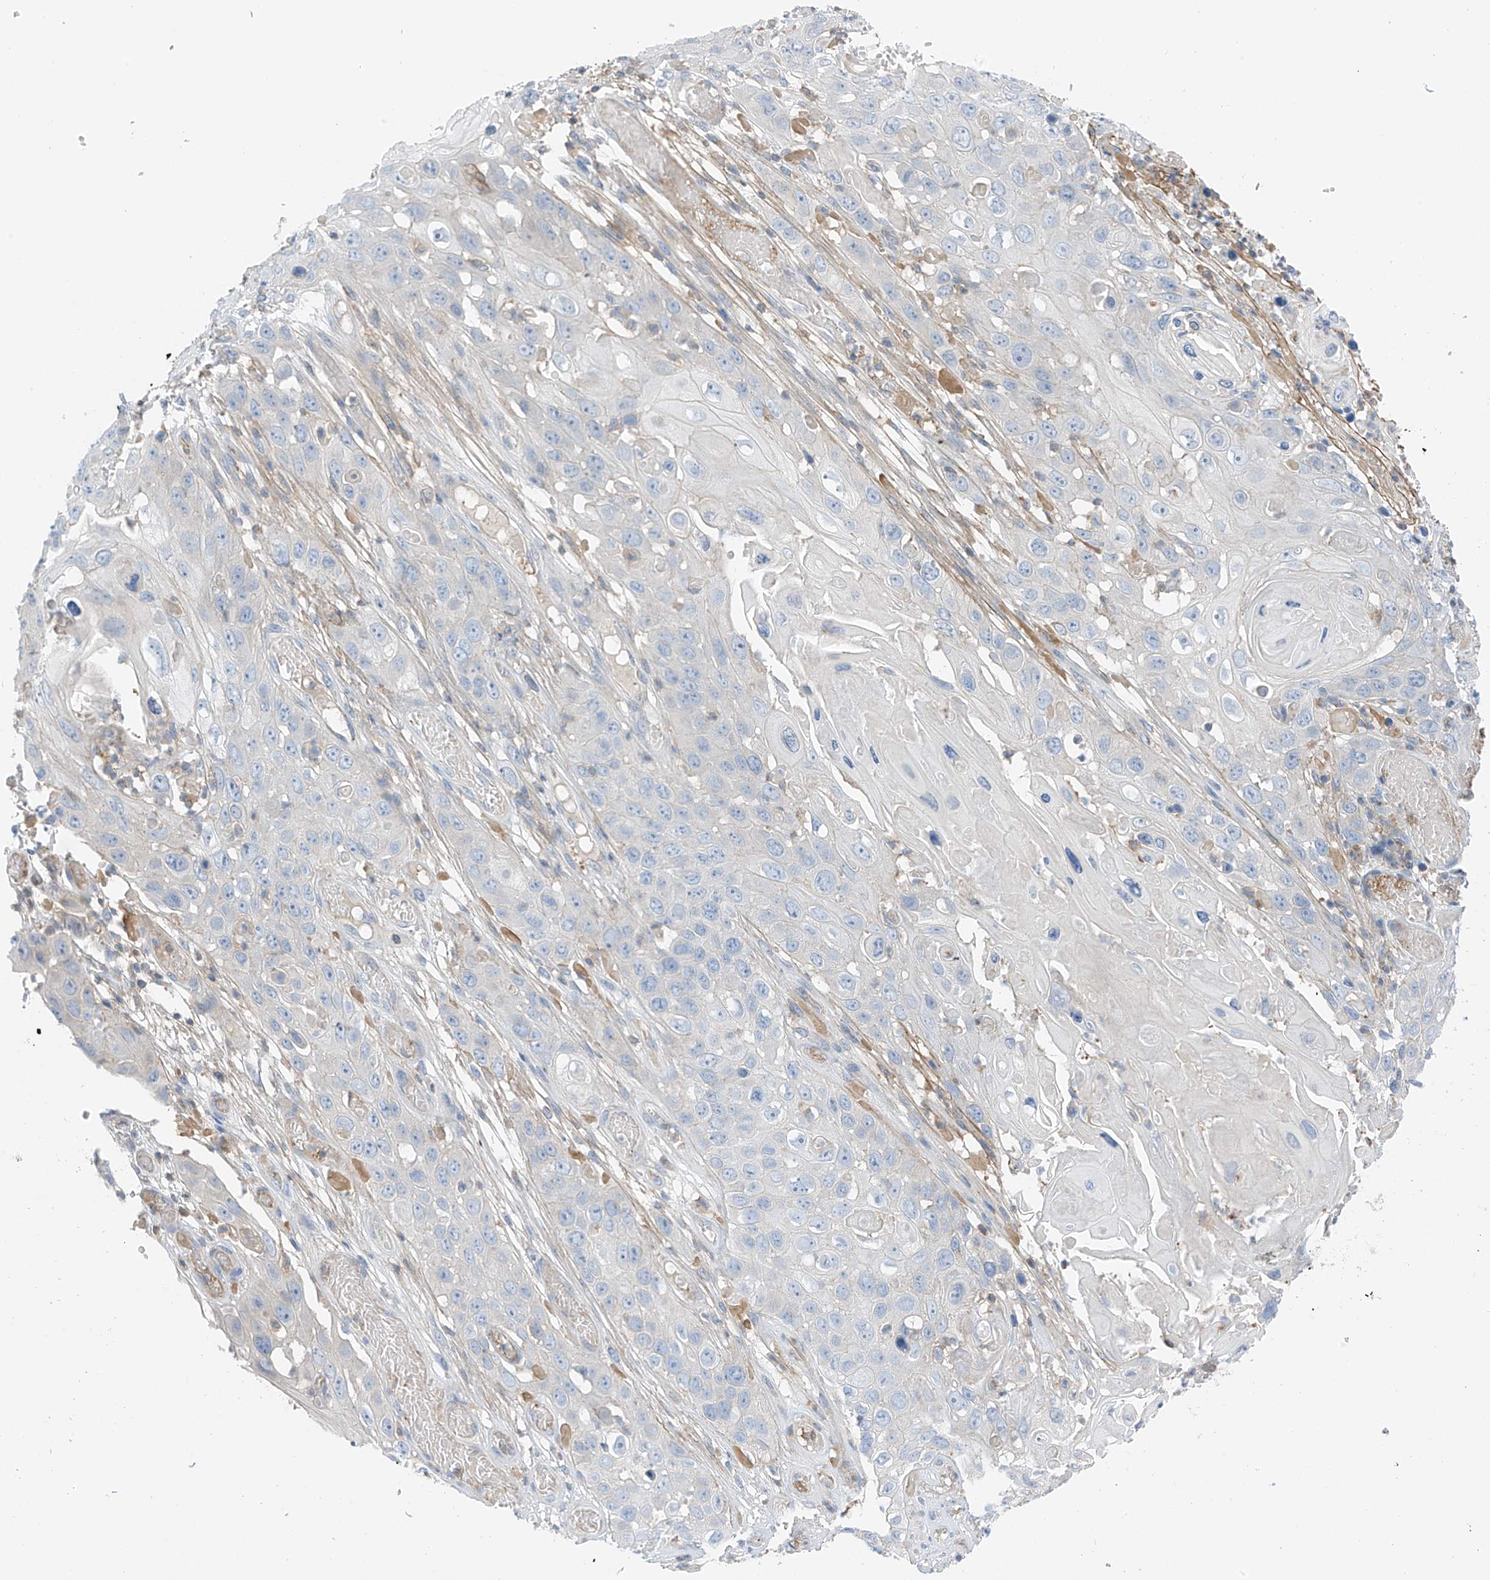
{"staining": {"intensity": "negative", "quantity": "none", "location": "none"}, "tissue": "skin cancer", "cell_type": "Tumor cells", "image_type": "cancer", "snomed": [{"axis": "morphology", "description": "Squamous cell carcinoma, NOS"}, {"axis": "topography", "description": "Skin"}], "caption": "IHC photomicrograph of skin squamous cell carcinoma stained for a protein (brown), which displays no staining in tumor cells.", "gene": "NALCN", "patient": {"sex": "male", "age": 55}}